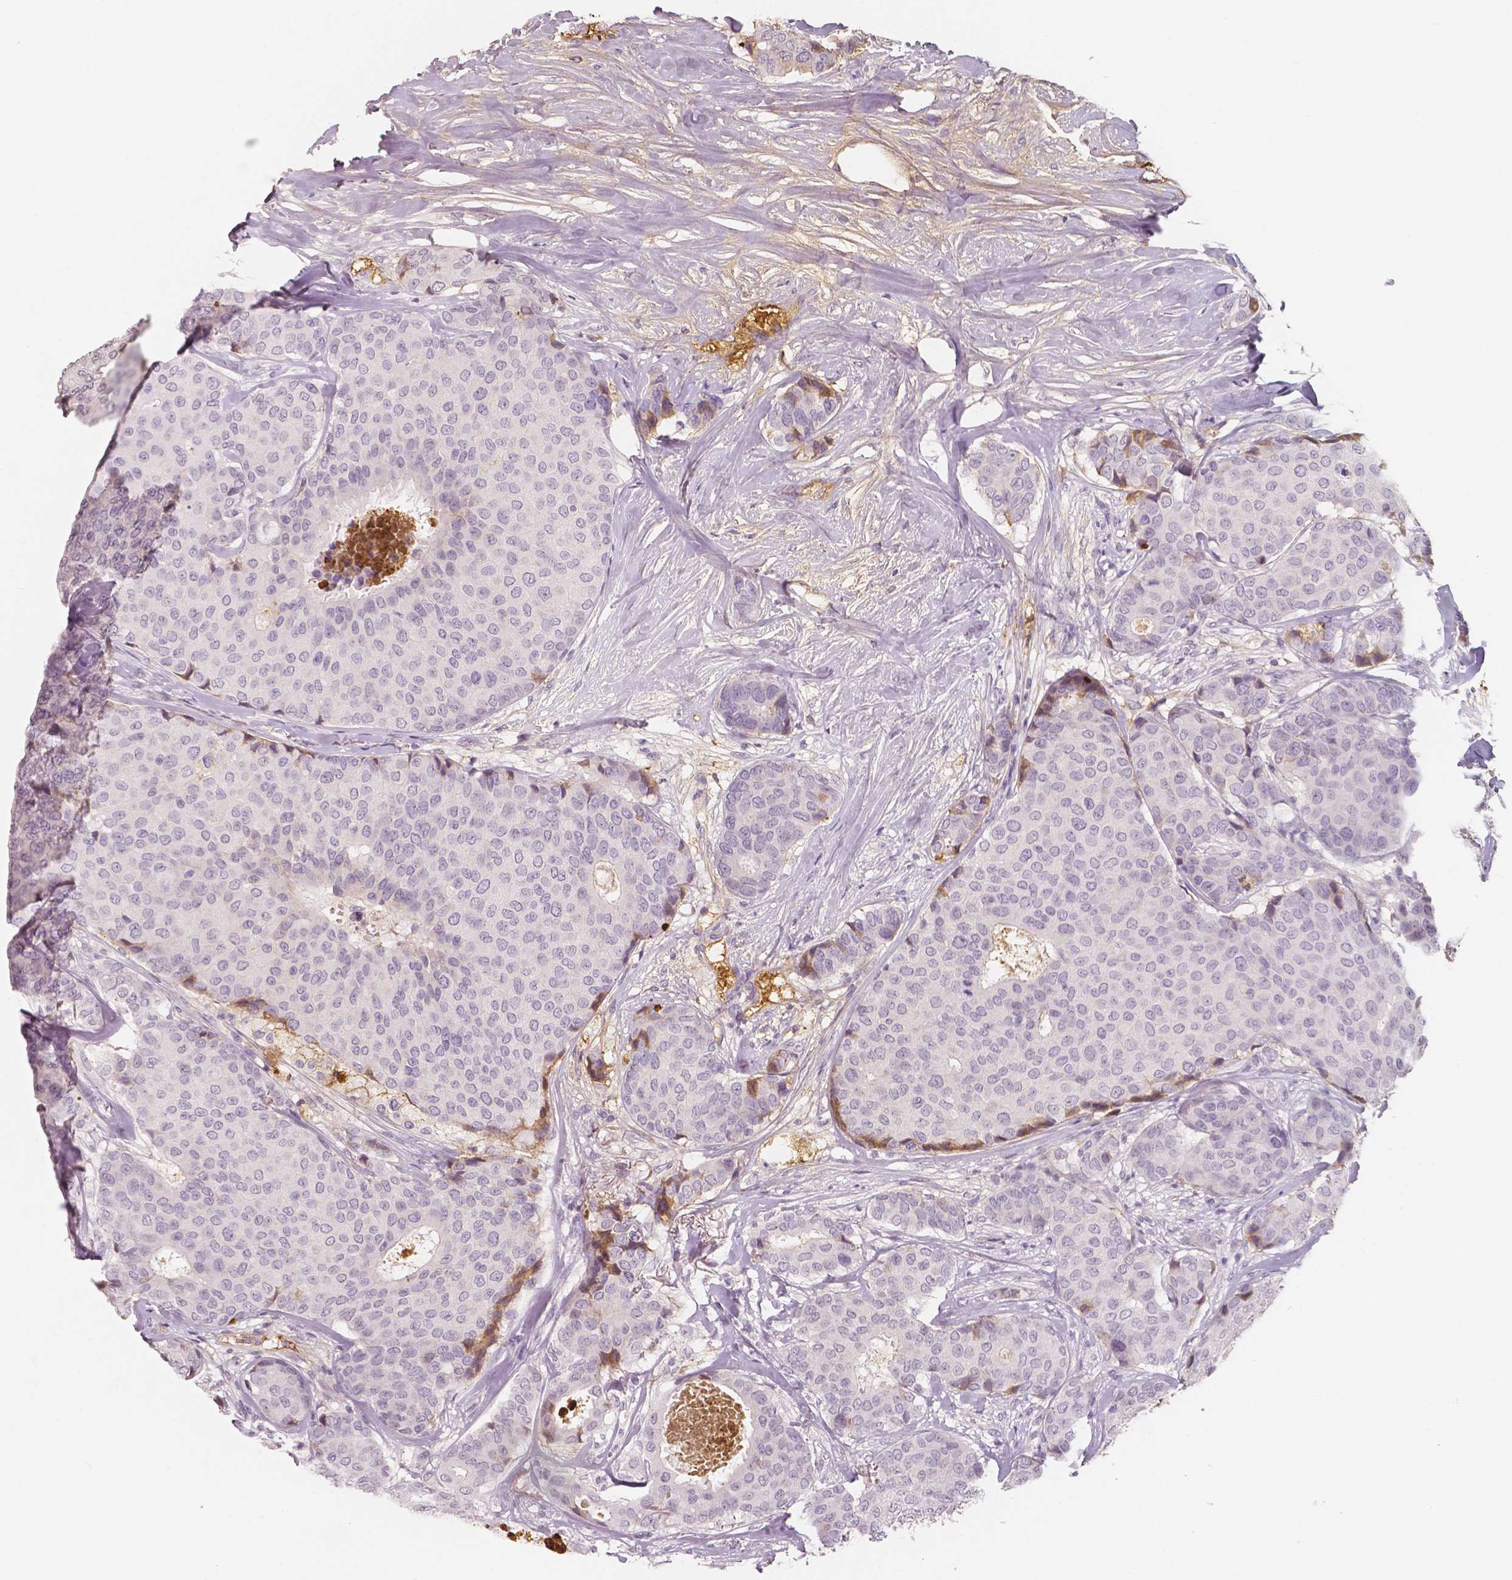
{"staining": {"intensity": "negative", "quantity": "none", "location": "none"}, "tissue": "breast cancer", "cell_type": "Tumor cells", "image_type": "cancer", "snomed": [{"axis": "morphology", "description": "Duct carcinoma"}, {"axis": "topography", "description": "Breast"}], "caption": "An immunohistochemistry photomicrograph of breast cancer (intraductal carcinoma) is shown. There is no staining in tumor cells of breast cancer (intraductal carcinoma).", "gene": "APOA4", "patient": {"sex": "female", "age": 75}}